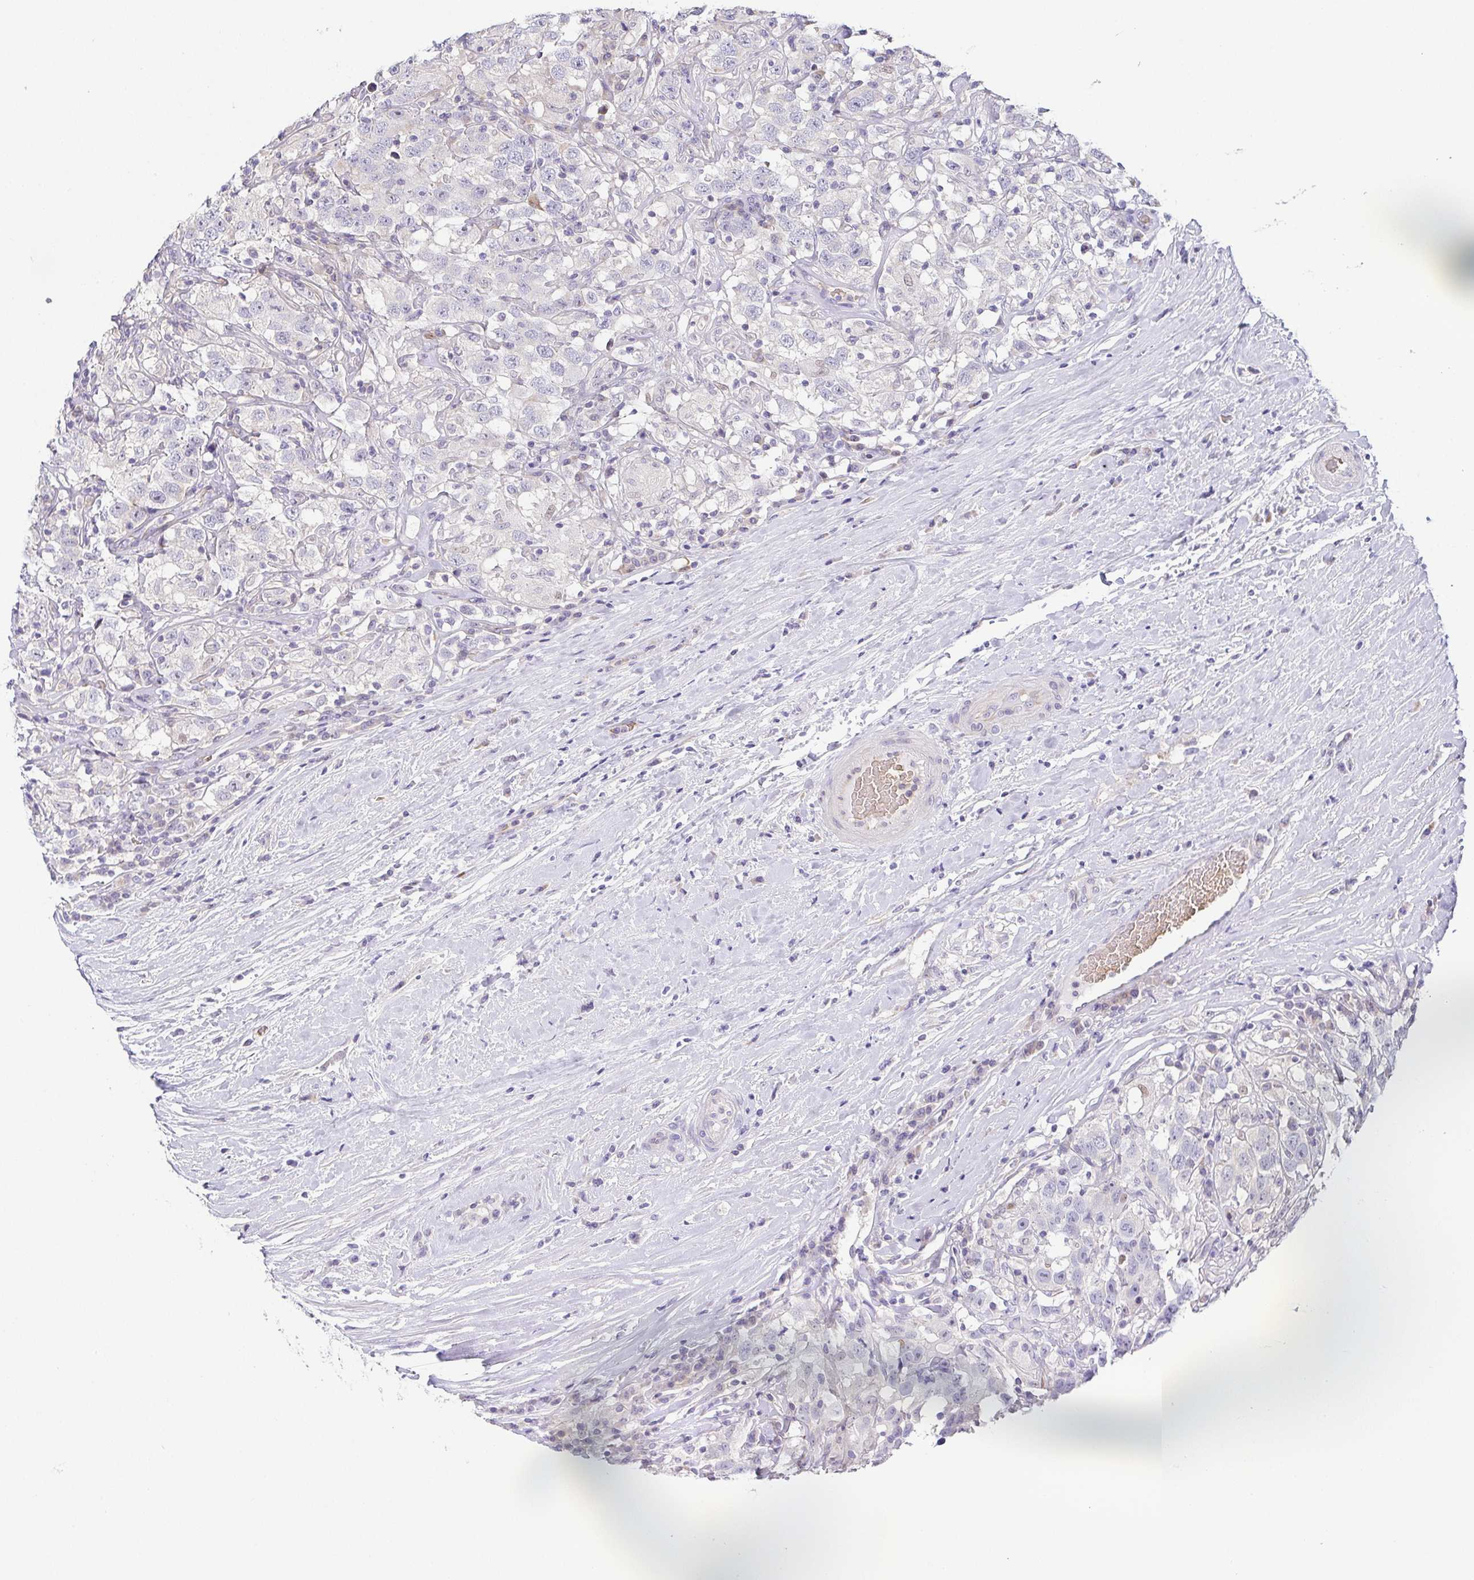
{"staining": {"intensity": "negative", "quantity": "none", "location": "none"}, "tissue": "testis cancer", "cell_type": "Tumor cells", "image_type": "cancer", "snomed": [{"axis": "morphology", "description": "Seminoma, NOS"}, {"axis": "topography", "description": "Testis"}], "caption": "This is an immunohistochemistry image of seminoma (testis). There is no staining in tumor cells.", "gene": "FAM162B", "patient": {"sex": "male", "age": 41}}